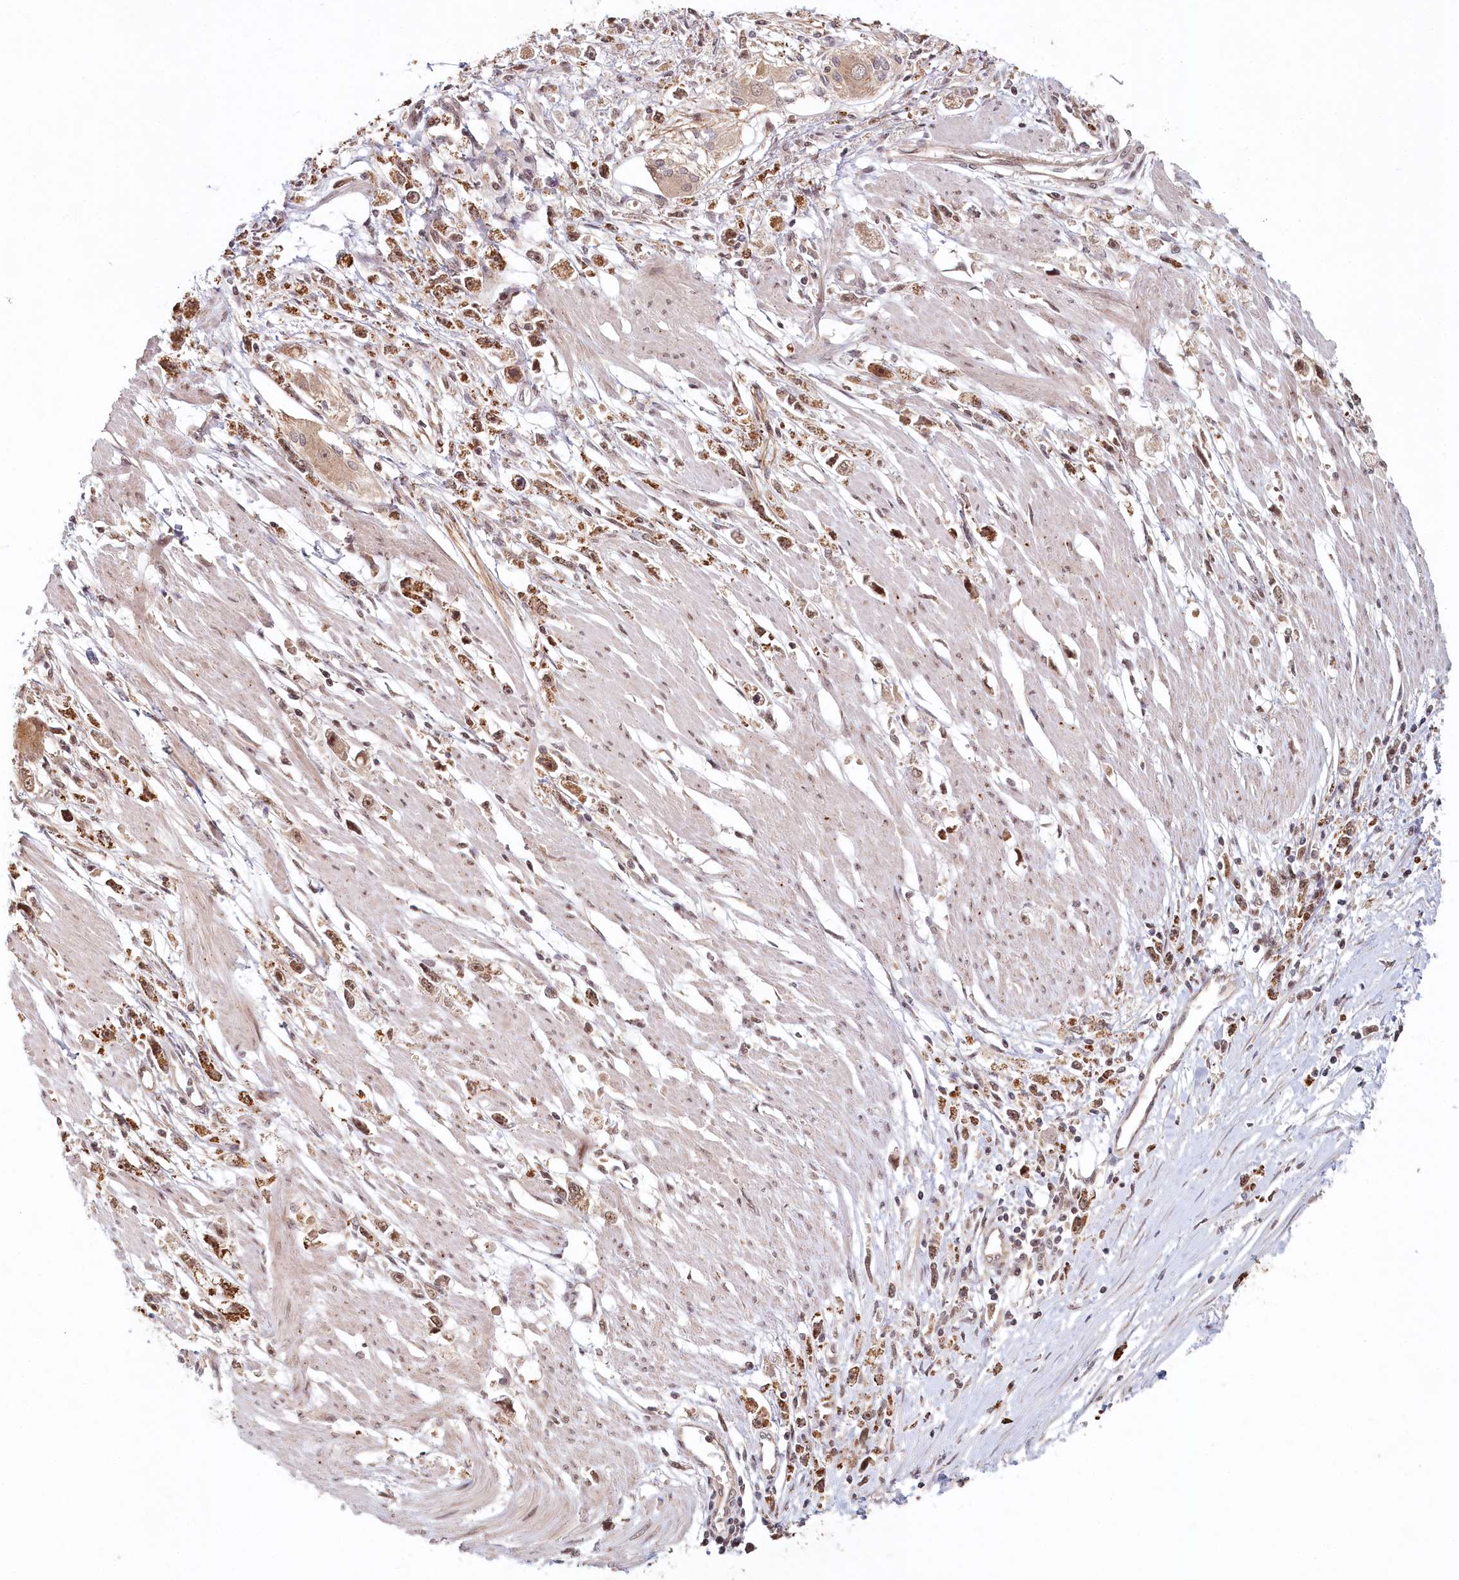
{"staining": {"intensity": "moderate", "quantity": ">75%", "location": "cytoplasmic/membranous,nuclear"}, "tissue": "stomach cancer", "cell_type": "Tumor cells", "image_type": "cancer", "snomed": [{"axis": "morphology", "description": "Adenocarcinoma, NOS"}, {"axis": "topography", "description": "Stomach"}], "caption": "Protein expression analysis of human stomach cancer (adenocarcinoma) reveals moderate cytoplasmic/membranous and nuclear positivity in approximately >75% of tumor cells. Using DAB (3,3'-diaminobenzidine) (brown) and hematoxylin (blue) stains, captured at high magnification using brightfield microscopy.", "gene": "WAPL", "patient": {"sex": "female", "age": 59}}